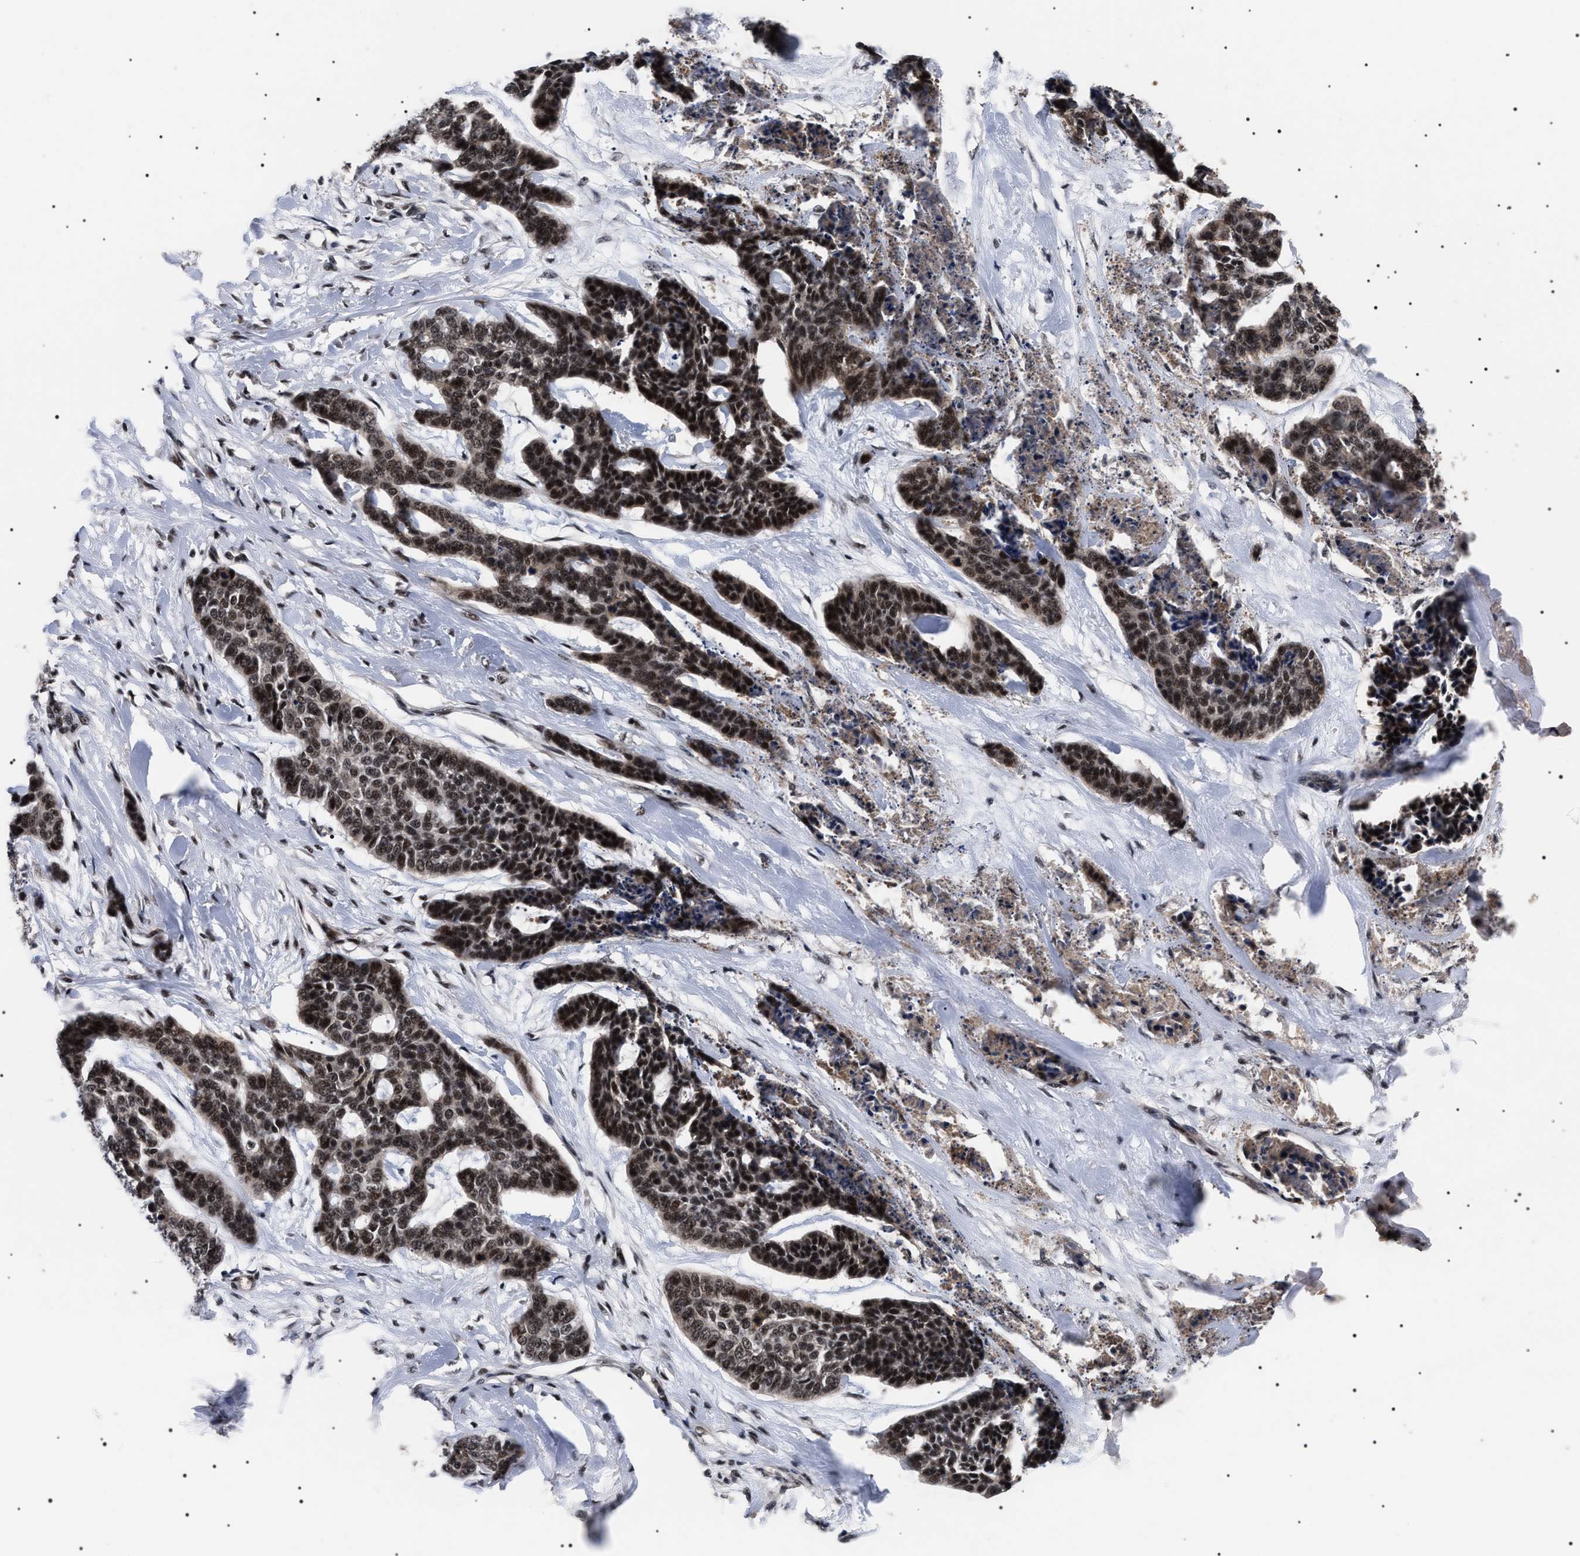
{"staining": {"intensity": "strong", "quantity": ">75%", "location": "nuclear"}, "tissue": "skin cancer", "cell_type": "Tumor cells", "image_type": "cancer", "snomed": [{"axis": "morphology", "description": "Basal cell carcinoma"}, {"axis": "topography", "description": "Skin"}], "caption": "Immunohistochemical staining of human skin basal cell carcinoma displays strong nuclear protein positivity in approximately >75% of tumor cells.", "gene": "CAAP1", "patient": {"sex": "female", "age": 64}}